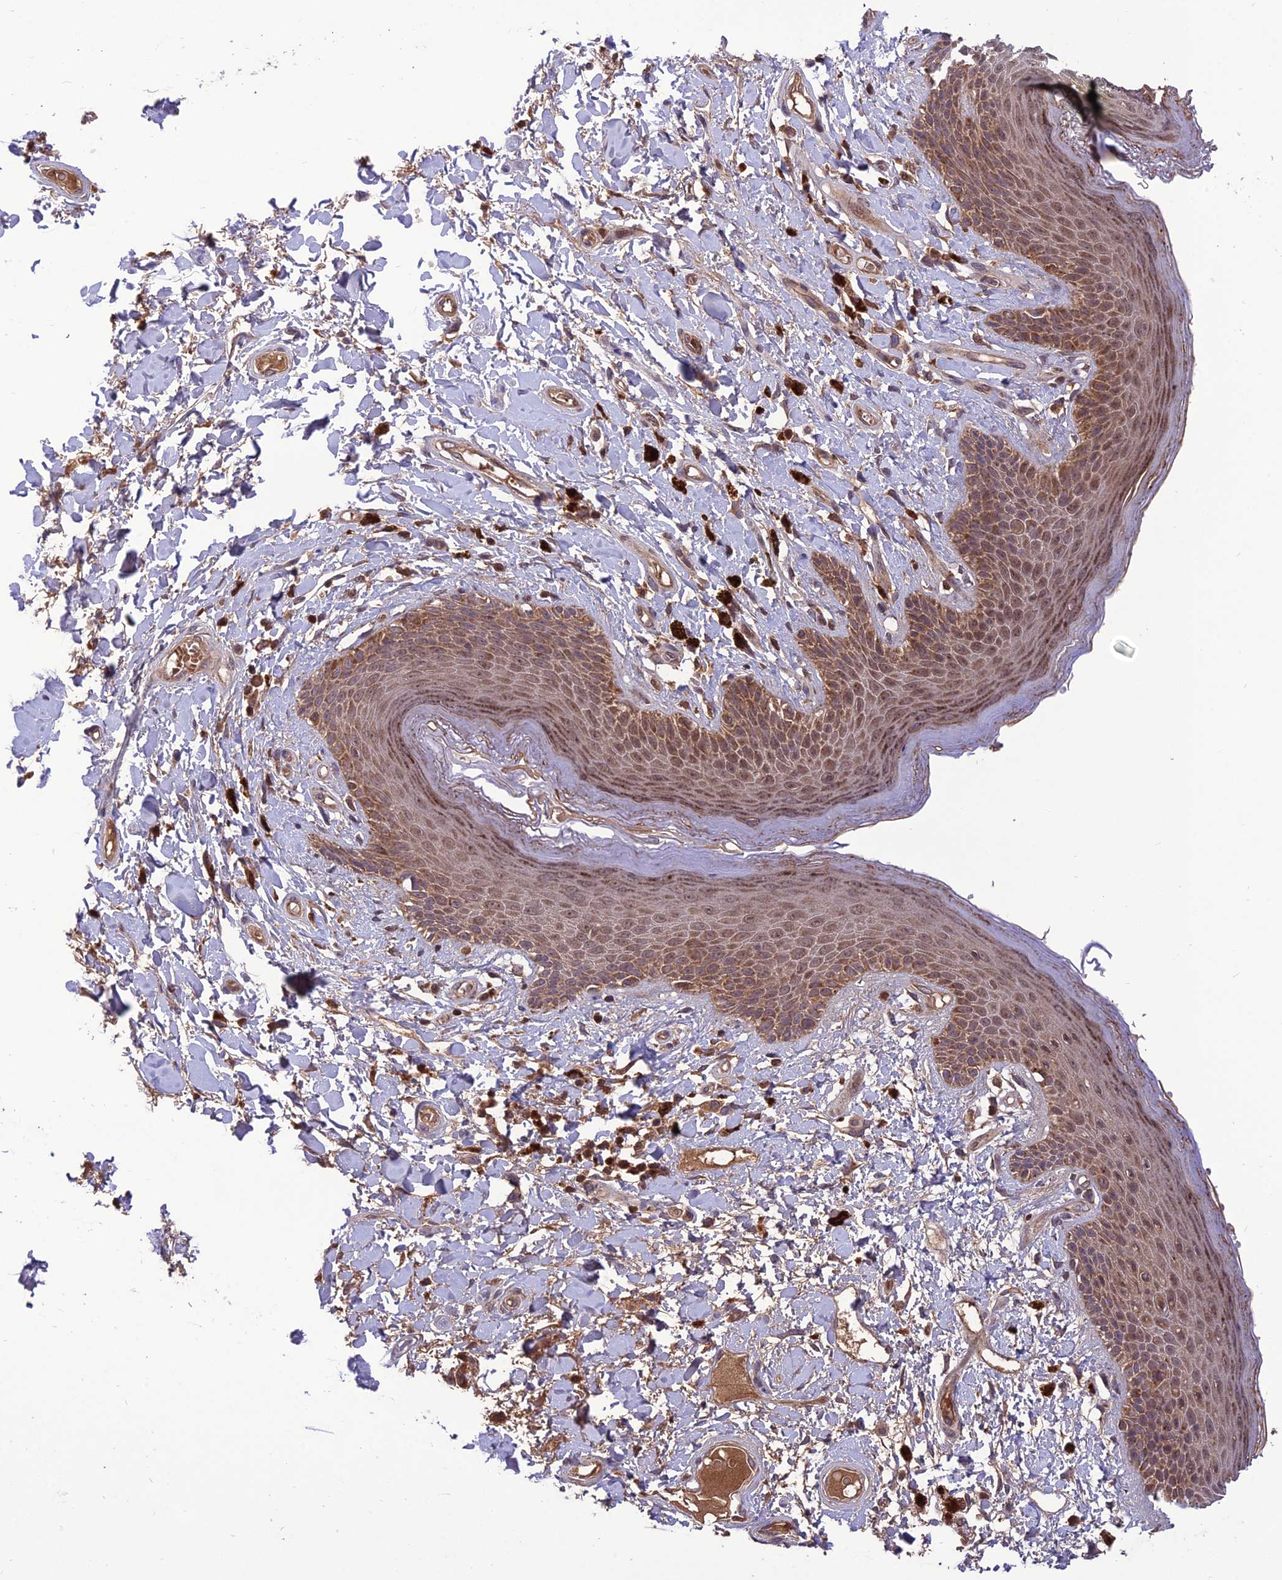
{"staining": {"intensity": "moderate", "quantity": ">75%", "location": "cytoplasmic/membranous,nuclear"}, "tissue": "skin", "cell_type": "Epidermal cells", "image_type": "normal", "snomed": [{"axis": "morphology", "description": "Normal tissue, NOS"}, {"axis": "topography", "description": "Anal"}], "caption": "A high-resolution micrograph shows immunohistochemistry (IHC) staining of unremarkable skin, which demonstrates moderate cytoplasmic/membranous,nuclear expression in about >75% of epidermal cells.", "gene": "NDUFC1", "patient": {"sex": "female", "age": 78}}